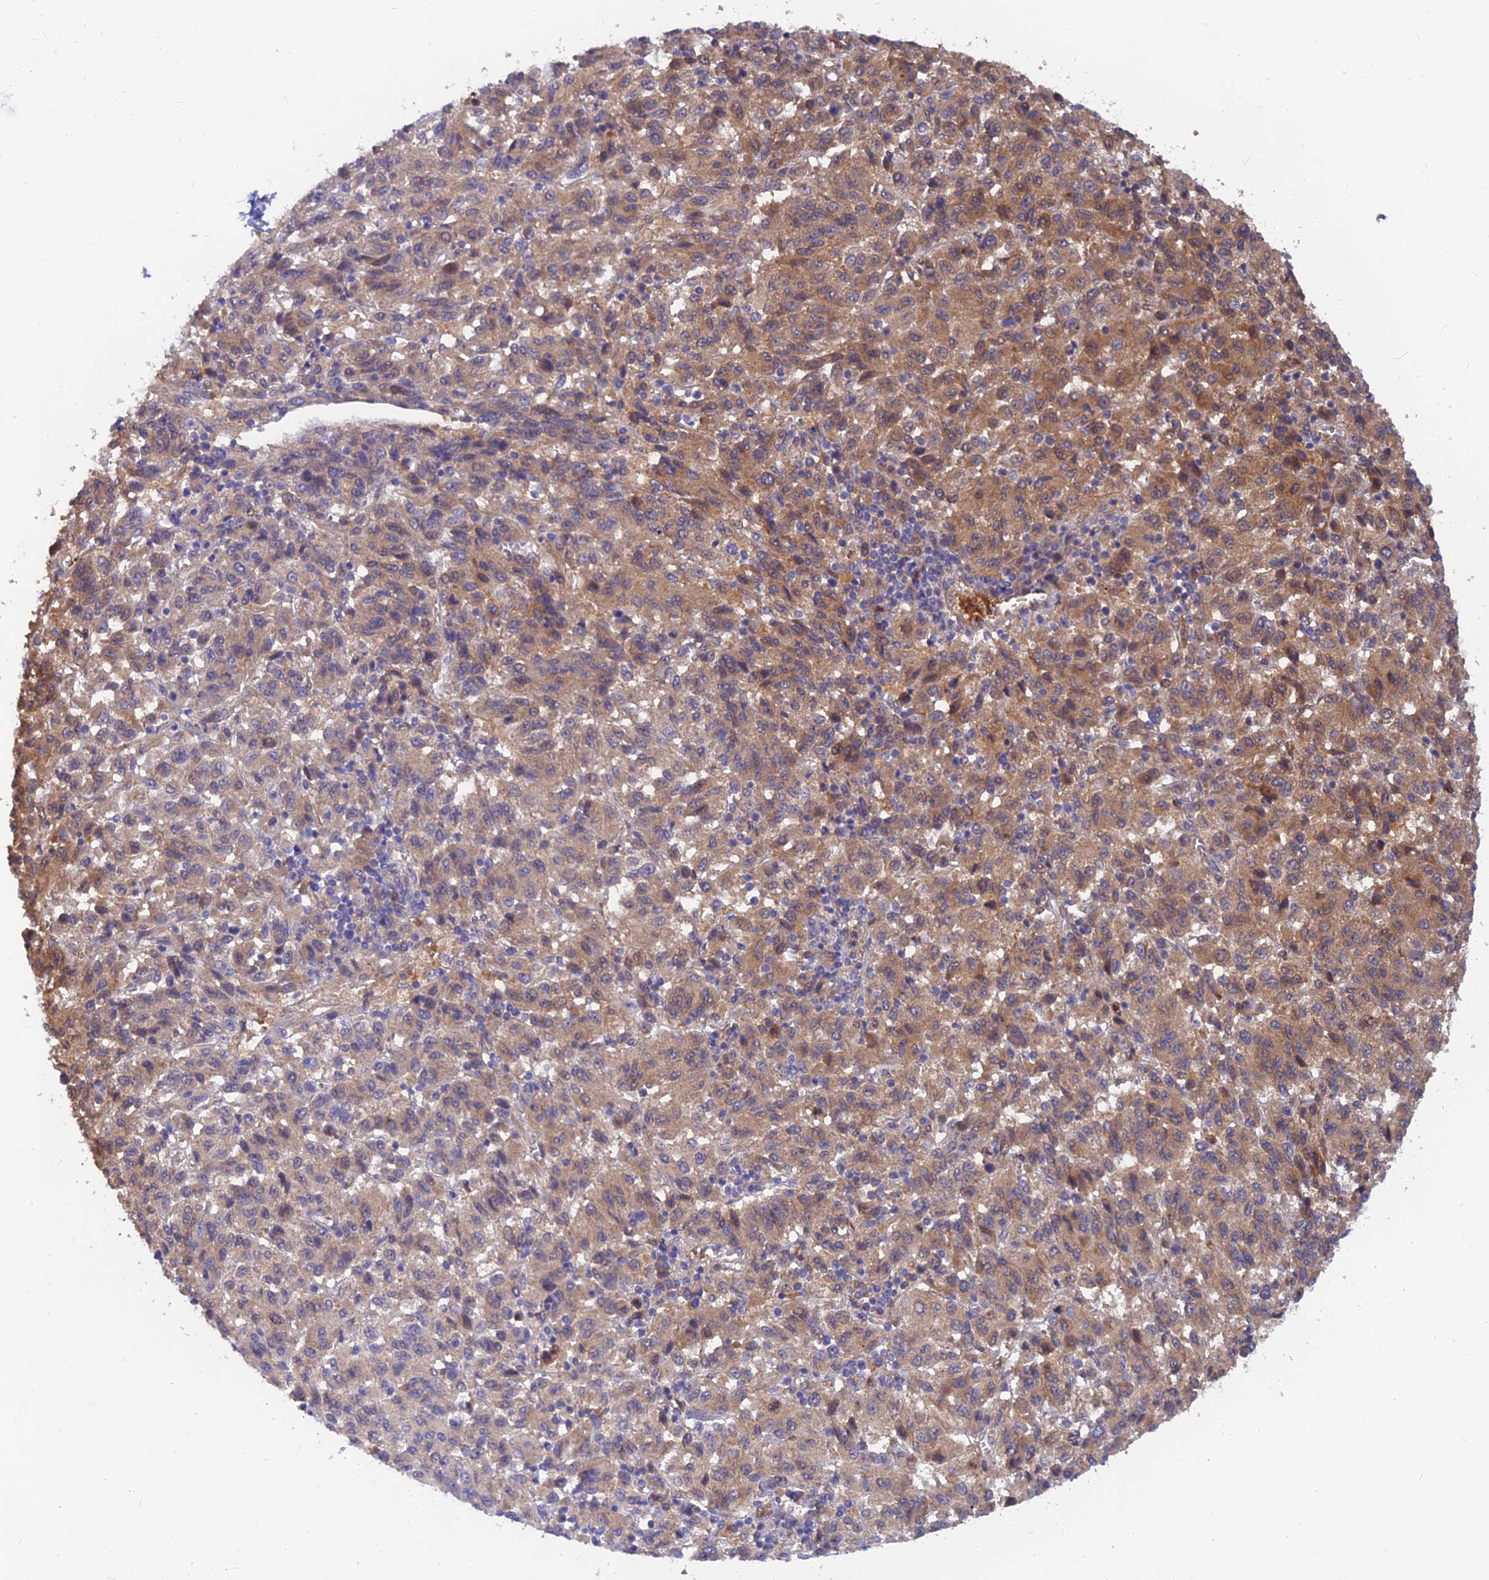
{"staining": {"intensity": "moderate", "quantity": "25%-75%", "location": "cytoplasmic/membranous"}, "tissue": "melanoma", "cell_type": "Tumor cells", "image_type": "cancer", "snomed": [{"axis": "morphology", "description": "Malignant melanoma, Metastatic site"}, {"axis": "topography", "description": "Lung"}], "caption": "Brown immunohistochemical staining in human melanoma exhibits moderate cytoplasmic/membranous staining in approximately 25%-75% of tumor cells.", "gene": "FAM151B", "patient": {"sex": "male", "age": 64}}